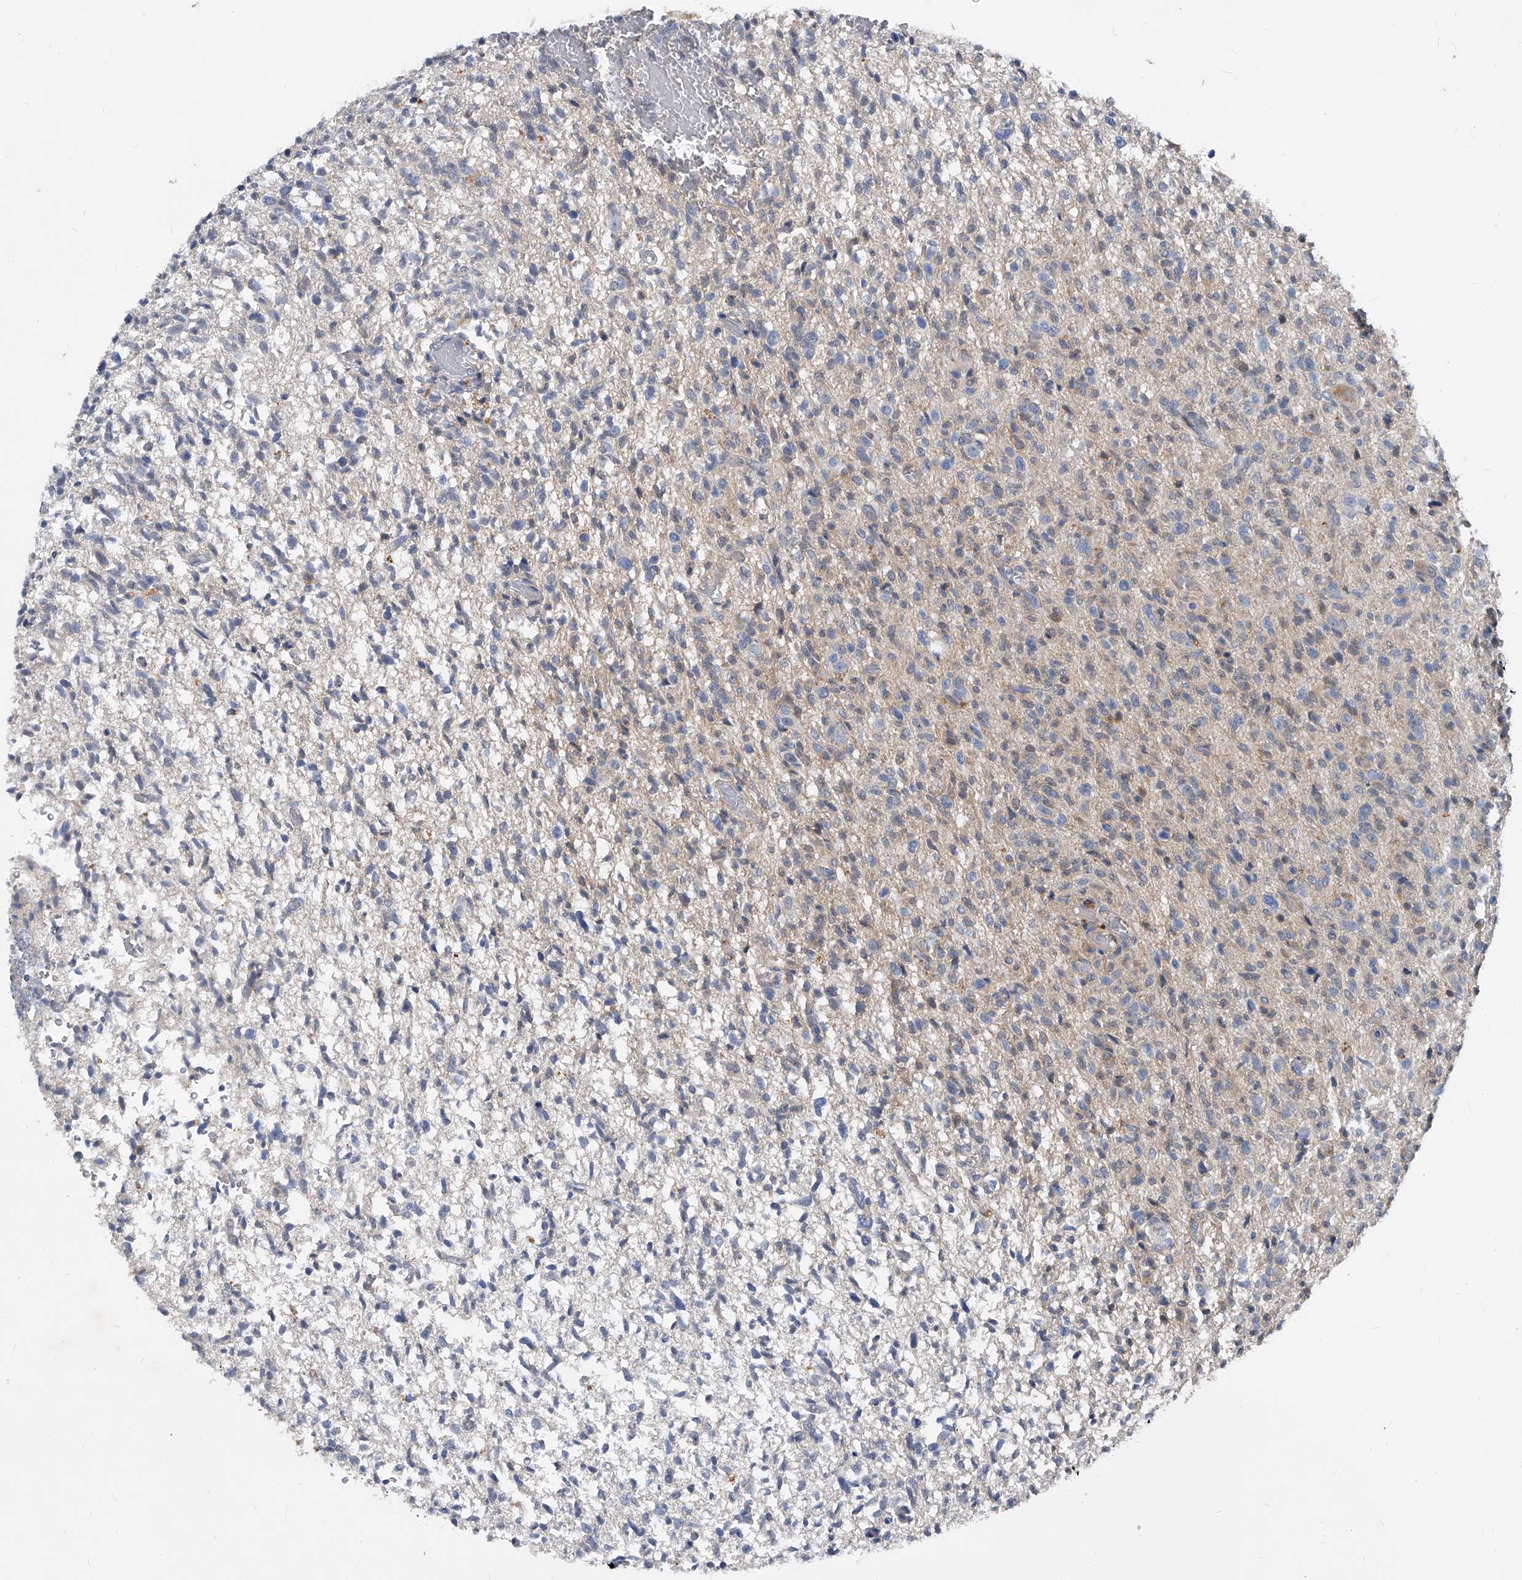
{"staining": {"intensity": "negative", "quantity": "none", "location": "none"}, "tissue": "glioma", "cell_type": "Tumor cells", "image_type": "cancer", "snomed": [{"axis": "morphology", "description": "Glioma, malignant, High grade"}, {"axis": "topography", "description": "Brain"}], "caption": "Immunohistochemistry of malignant glioma (high-grade) demonstrates no staining in tumor cells.", "gene": "MAP2K6", "patient": {"sex": "female", "age": 57}}